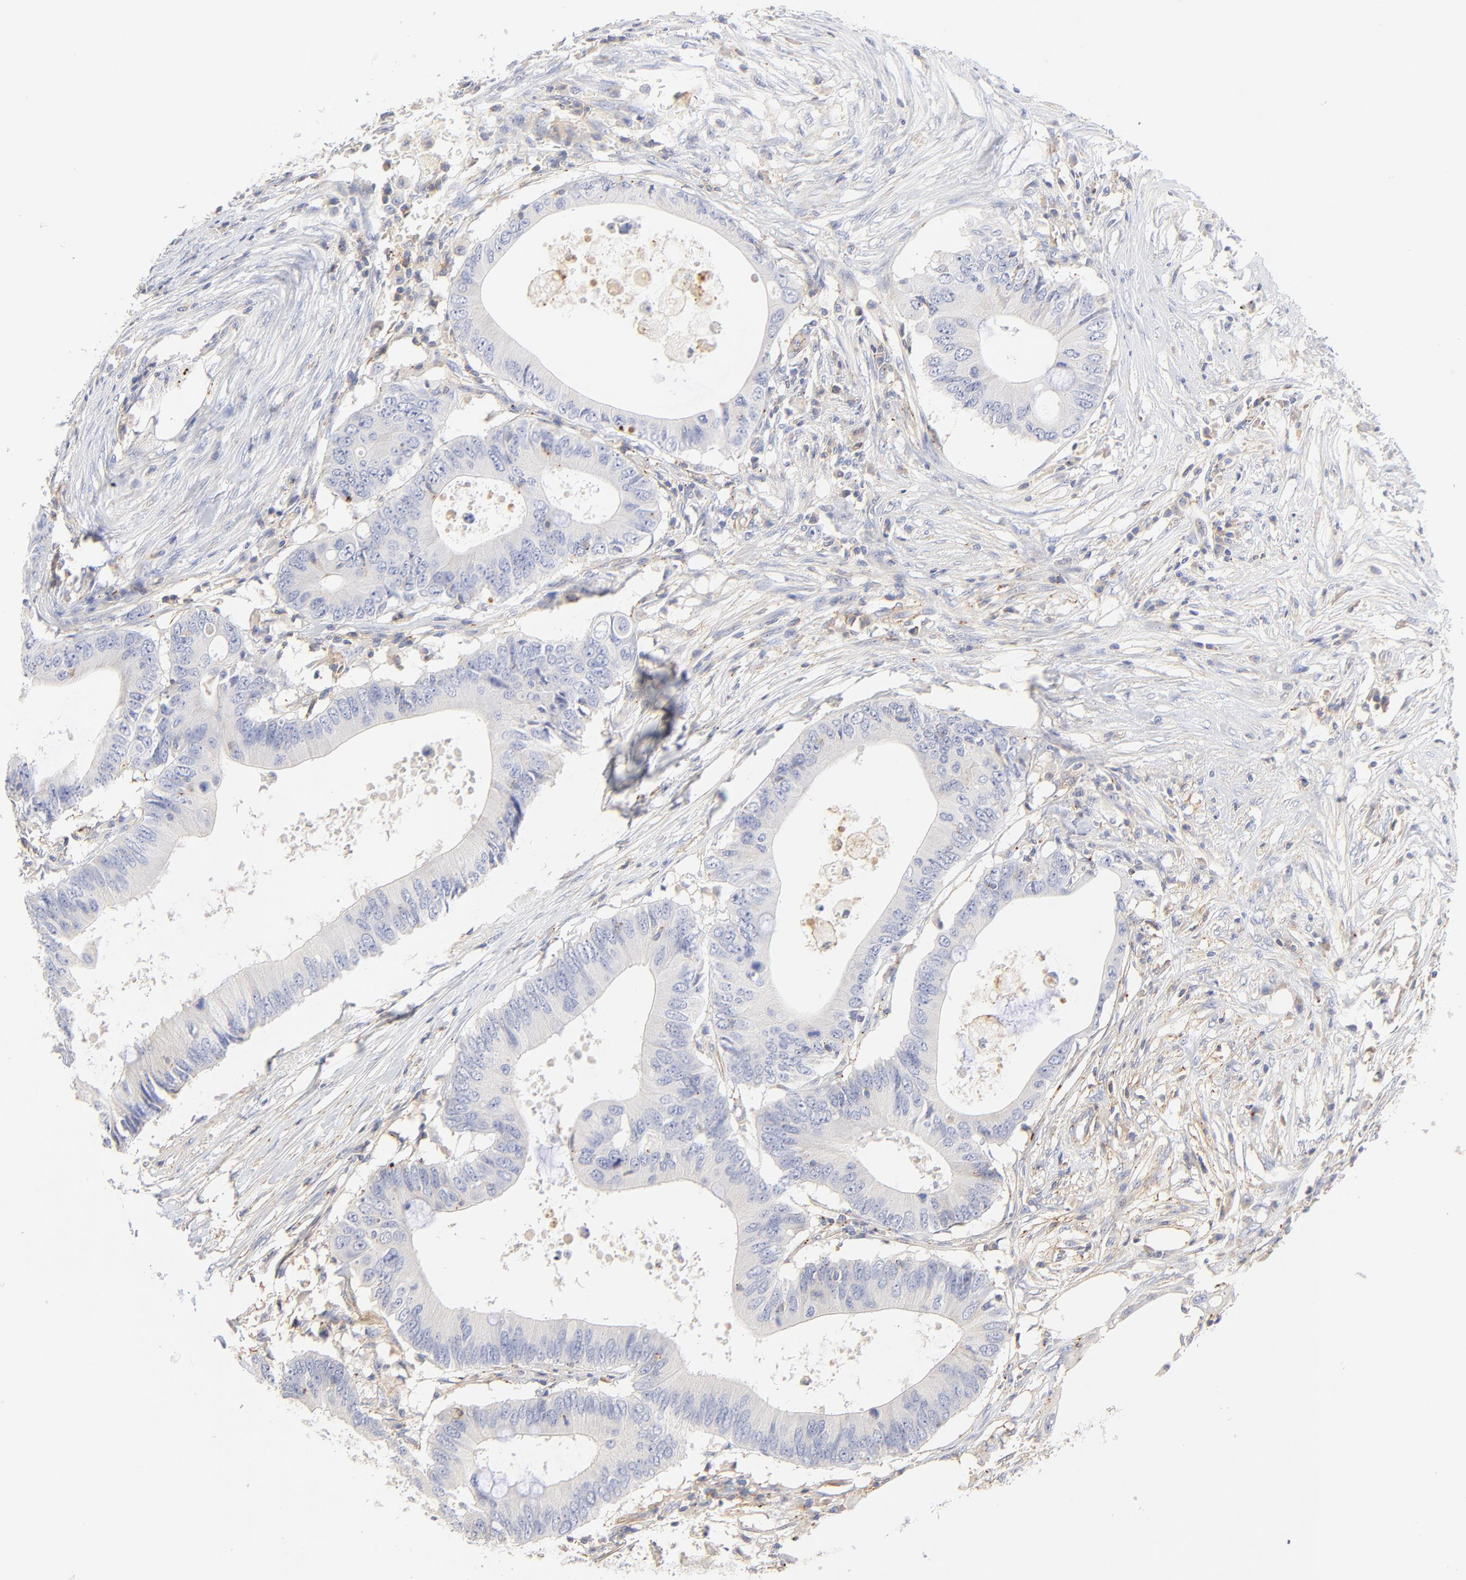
{"staining": {"intensity": "weak", "quantity": "<25%", "location": "cytoplasmic/membranous"}, "tissue": "colorectal cancer", "cell_type": "Tumor cells", "image_type": "cancer", "snomed": [{"axis": "morphology", "description": "Adenocarcinoma, NOS"}, {"axis": "topography", "description": "Colon"}], "caption": "The immunohistochemistry (IHC) micrograph has no significant expression in tumor cells of colorectal cancer tissue.", "gene": "MDGA2", "patient": {"sex": "male", "age": 71}}